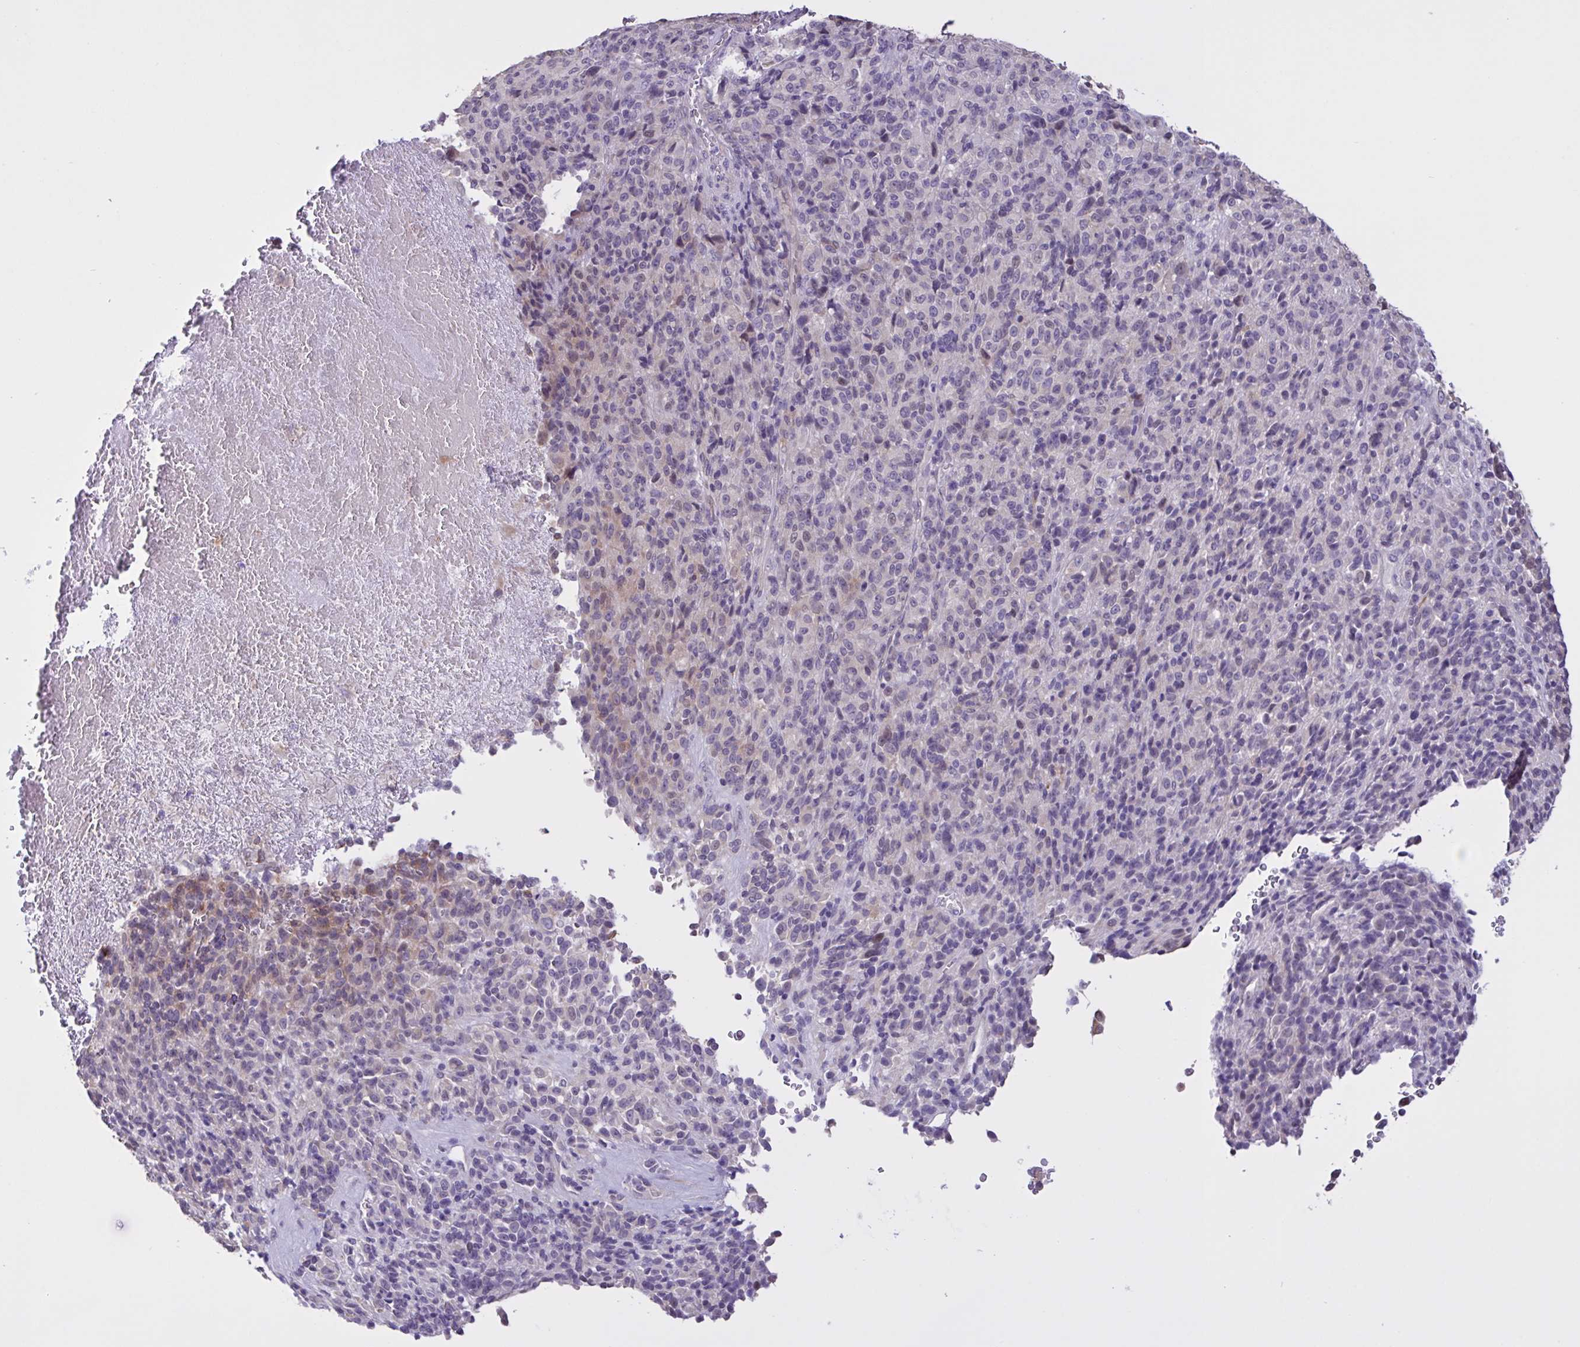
{"staining": {"intensity": "moderate", "quantity": "<25%", "location": "cytoplasmic/membranous"}, "tissue": "melanoma", "cell_type": "Tumor cells", "image_type": "cancer", "snomed": [{"axis": "morphology", "description": "Malignant melanoma, Metastatic site"}, {"axis": "topography", "description": "Brain"}], "caption": "Malignant melanoma (metastatic site) stained with a protein marker demonstrates moderate staining in tumor cells.", "gene": "MRGPRX2", "patient": {"sex": "female", "age": 56}}